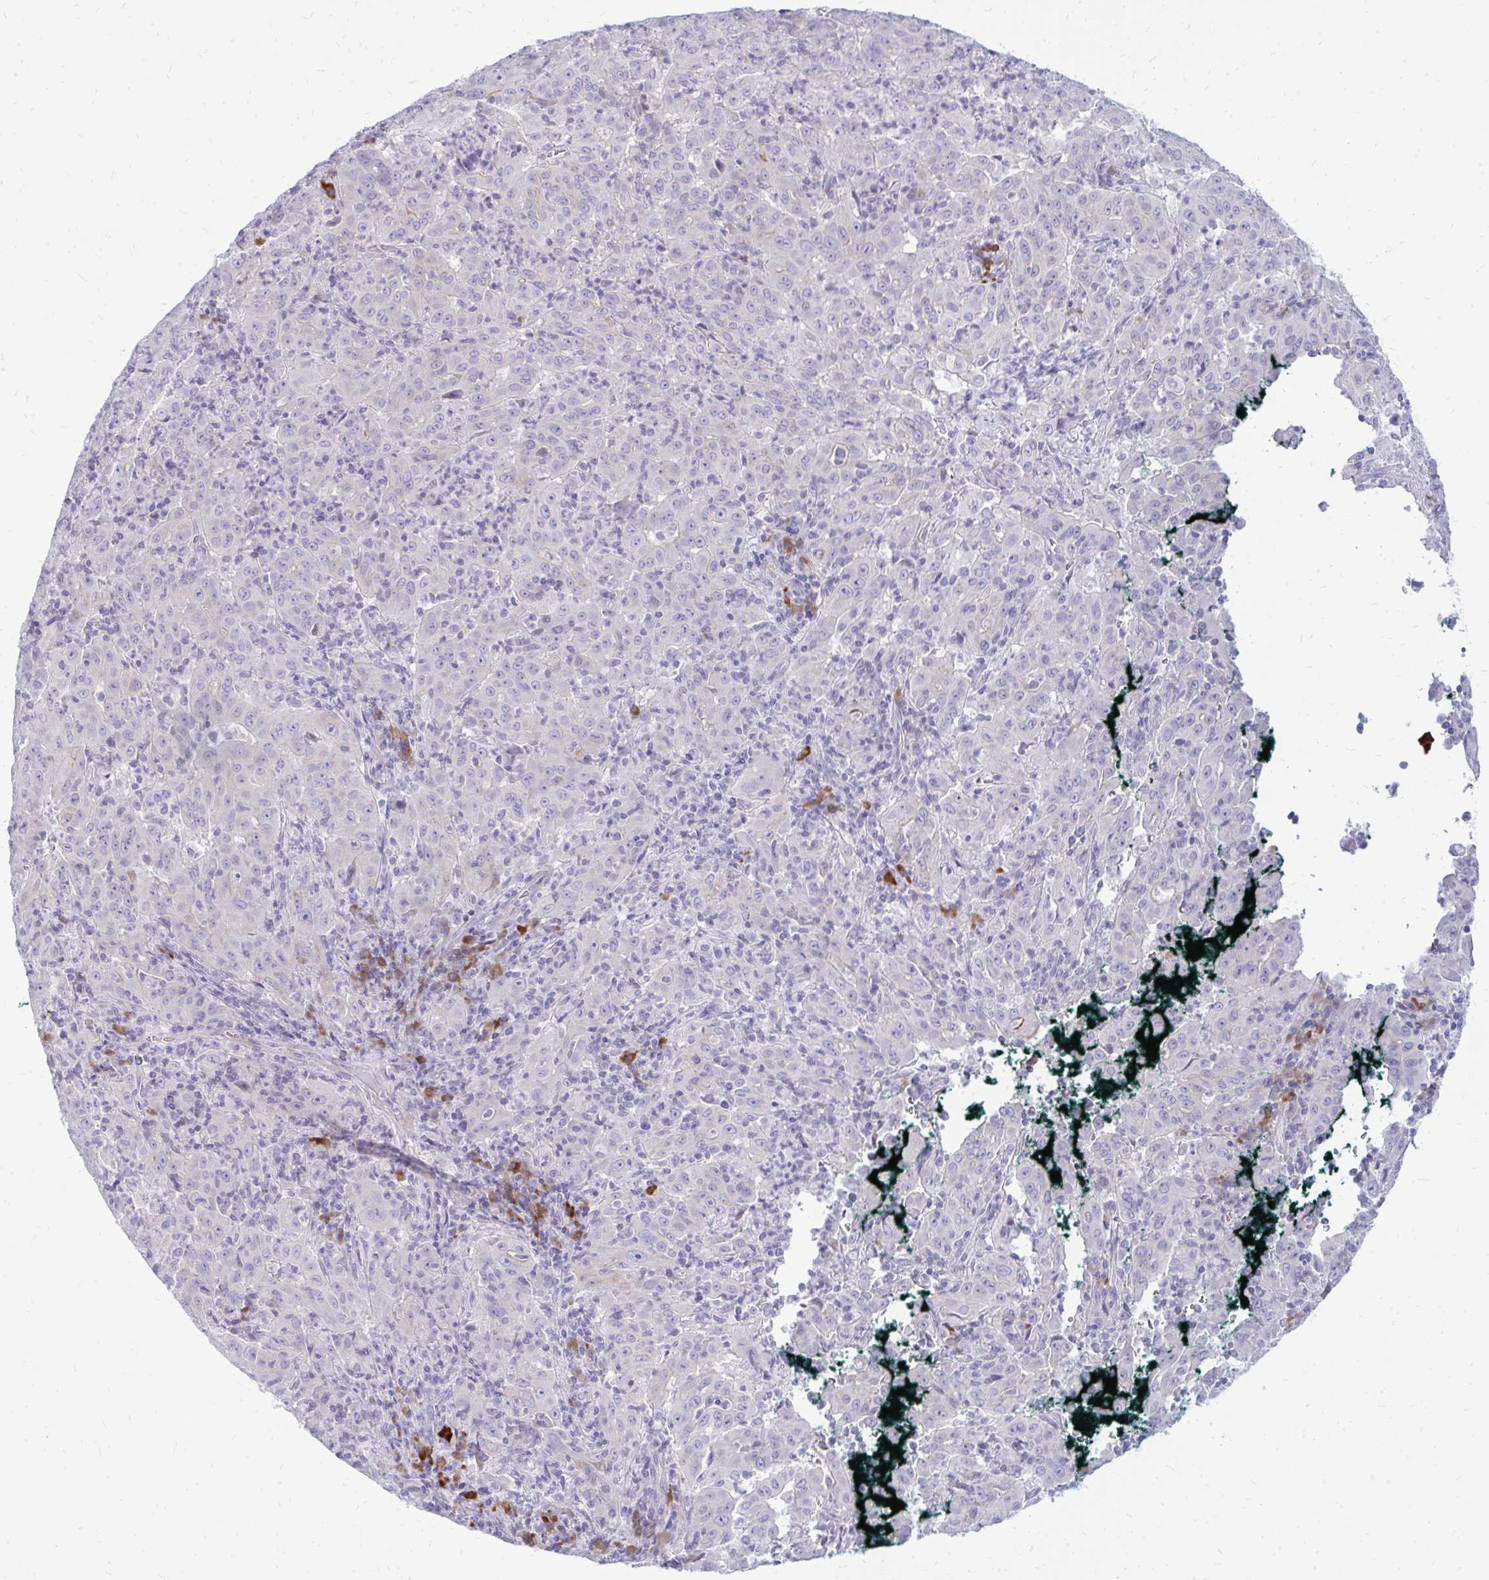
{"staining": {"intensity": "negative", "quantity": "none", "location": "none"}, "tissue": "pancreatic cancer", "cell_type": "Tumor cells", "image_type": "cancer", "snomed": [{"axis": "morphology", "description": "Adenocarcinoma, NOS"}, {"axis": "topography", "description": "Pancreas"}], "caption": "The immunohistochemistry photomicrograph has no significant expression in tumor cells of pancreatic cancer tissue.", "gene": "TSPEAR", "patient": {"sex": "male", "age": 63}}